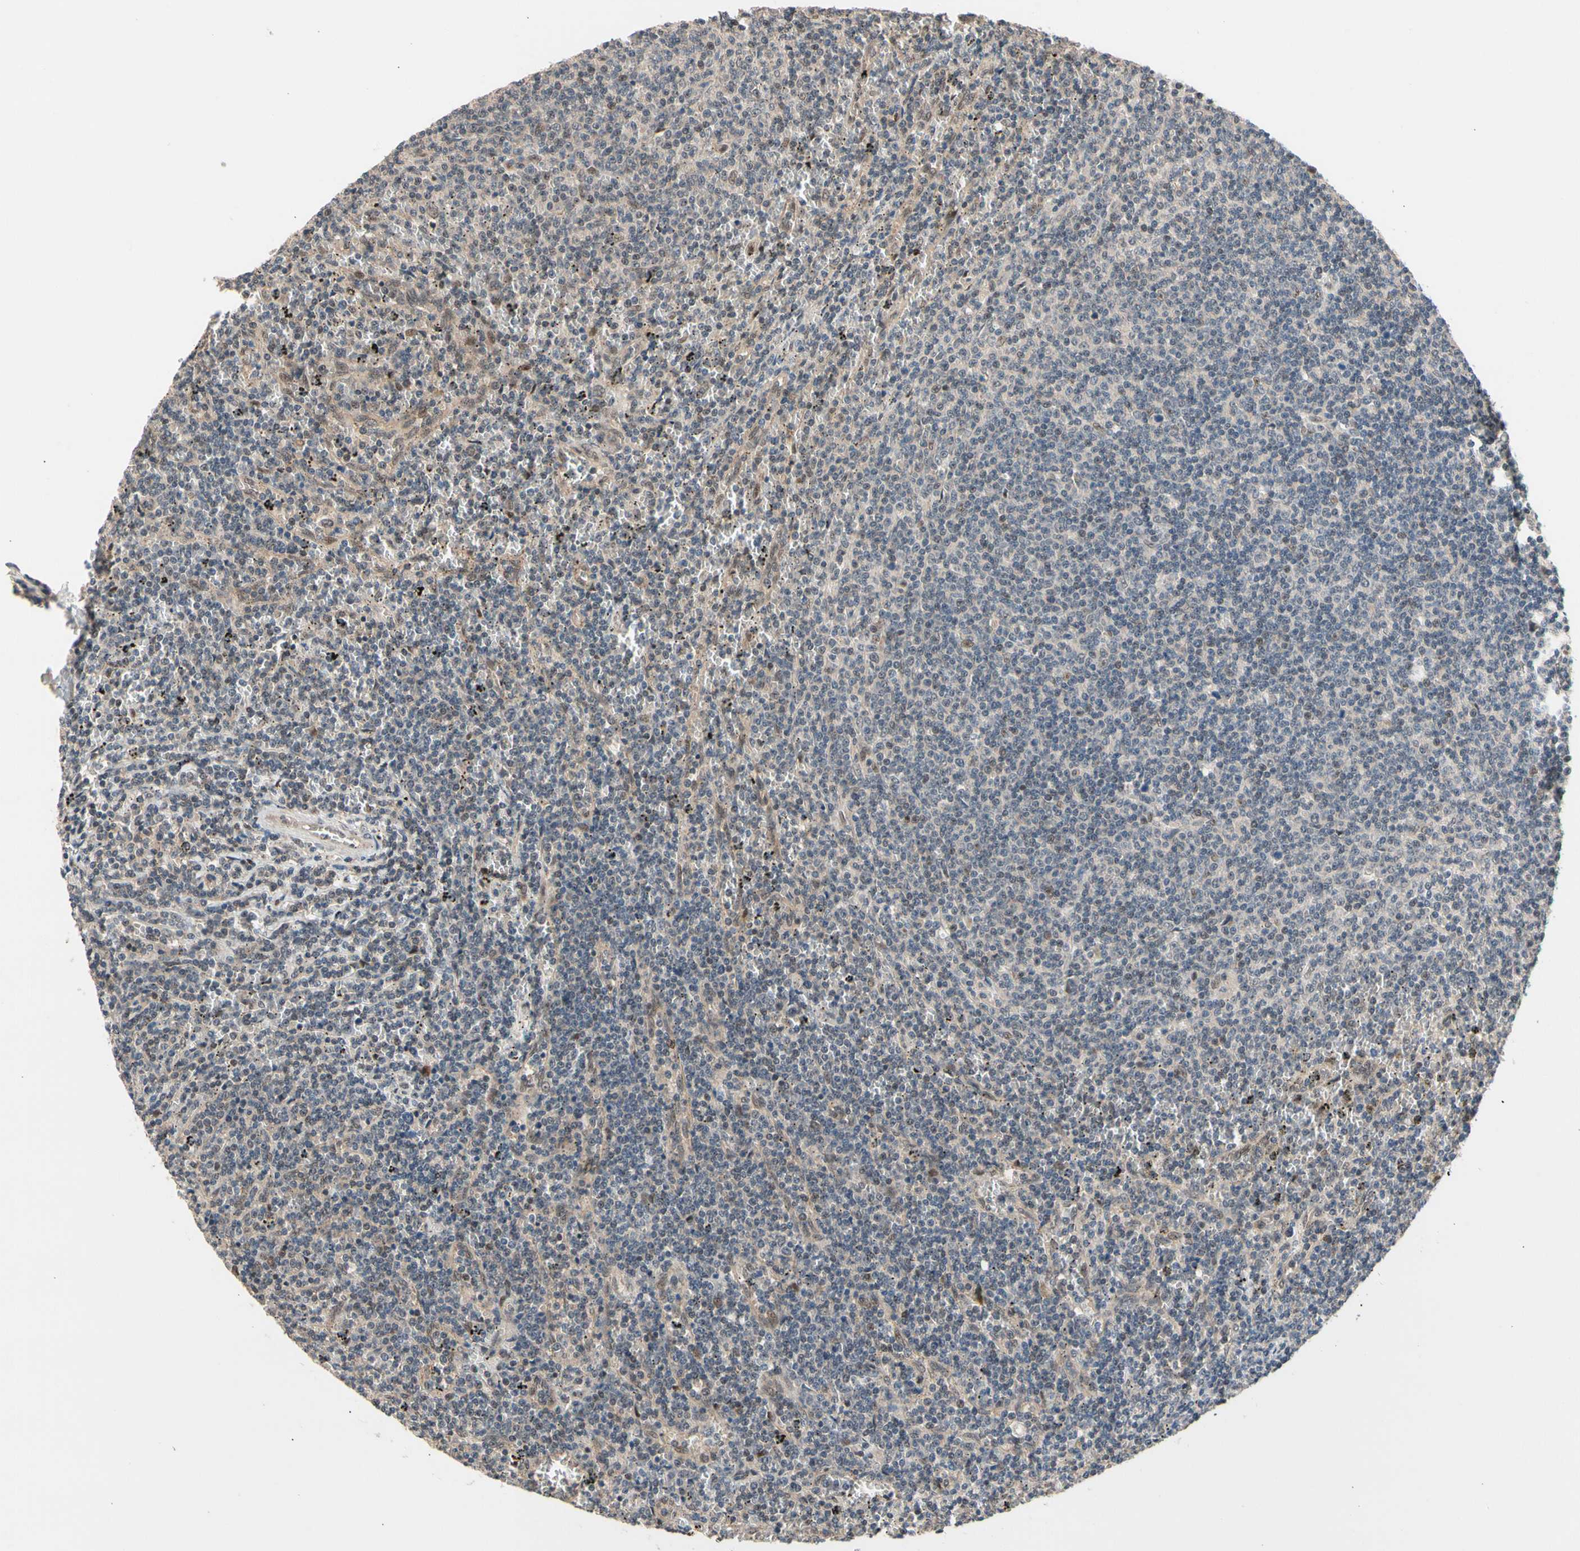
{"staining": {"intensity": "weak", "quantity": ">75%", "location": "cytoplasmic/membranous"}, "tissue": "lymphoma", "cell_type": "Tumor cells", "image_type": "cancer", "snomed": [{"axis": "morphology", "description": "Malignant lymphoma, non-Hodgkin's type, Low grade"}, {"axis": "topography", "description": "Spleen"}], "caption": "Protein staining of lymphoma tissue demonstrates weak cytoplasmic/membranous expression in about >75% of tumor cells.", "gene": "NGEF", "patient": {"sex": "female", "age": 50}}